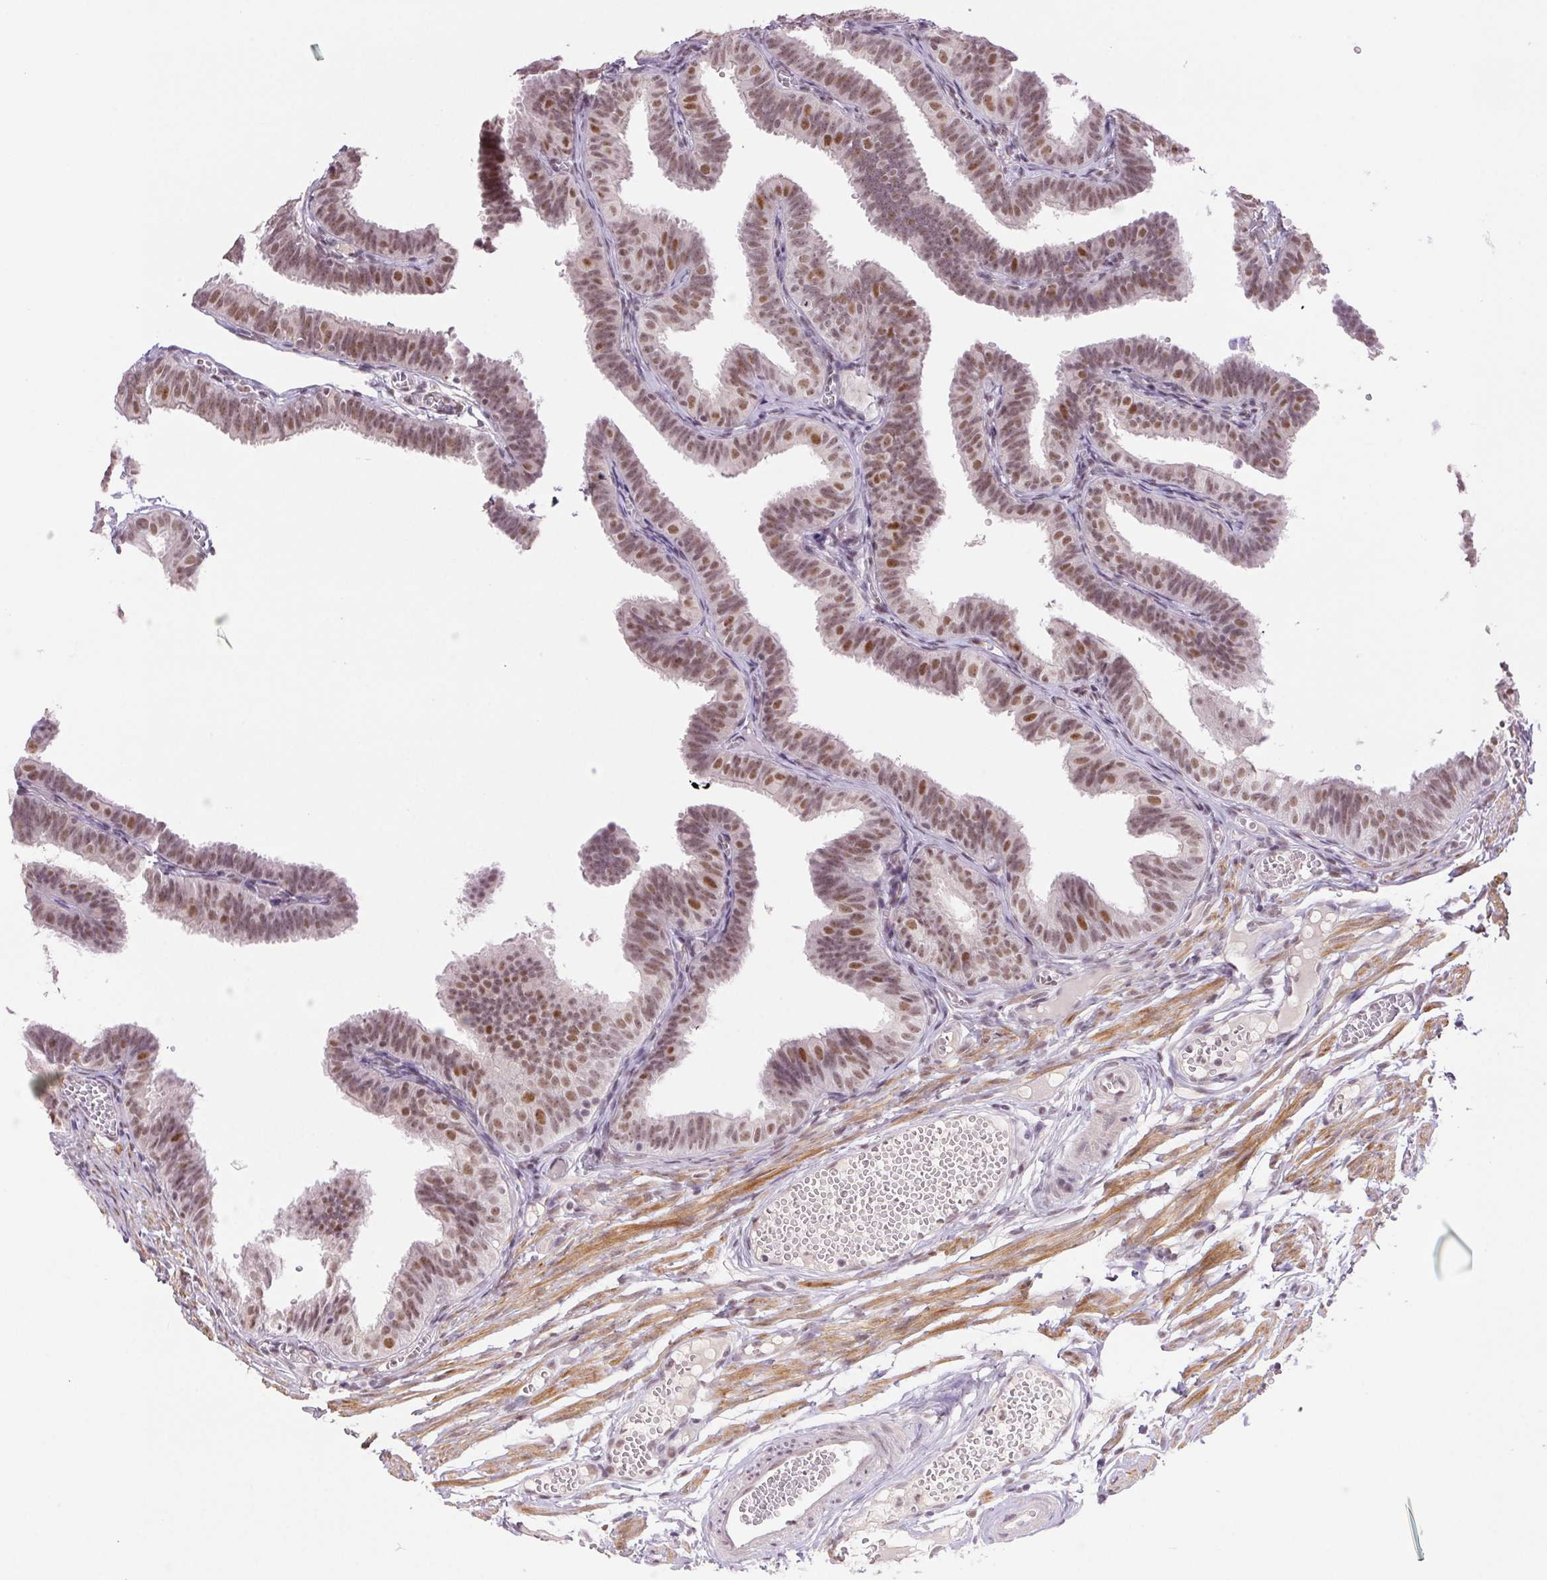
{"staining": {"intensity": "moderate", "quantity": ">75%", "location": "nuclear"}, "tissue": "fallopian tube", "cell_type": "Glandular cells", "image_type": "normal", "snomed": [{"axis": "morphology", "description": "Normal tissue, NOS"}, {"axis": "topography", "description": "Fallopian tube"}], "caption": "Protein analysis of benign fallopian tube reveals moderate nuclear staining in approximately >75% of glandular cells.", "gene": "PRPF18", "patient": {"sex": "female", "age": 25}}